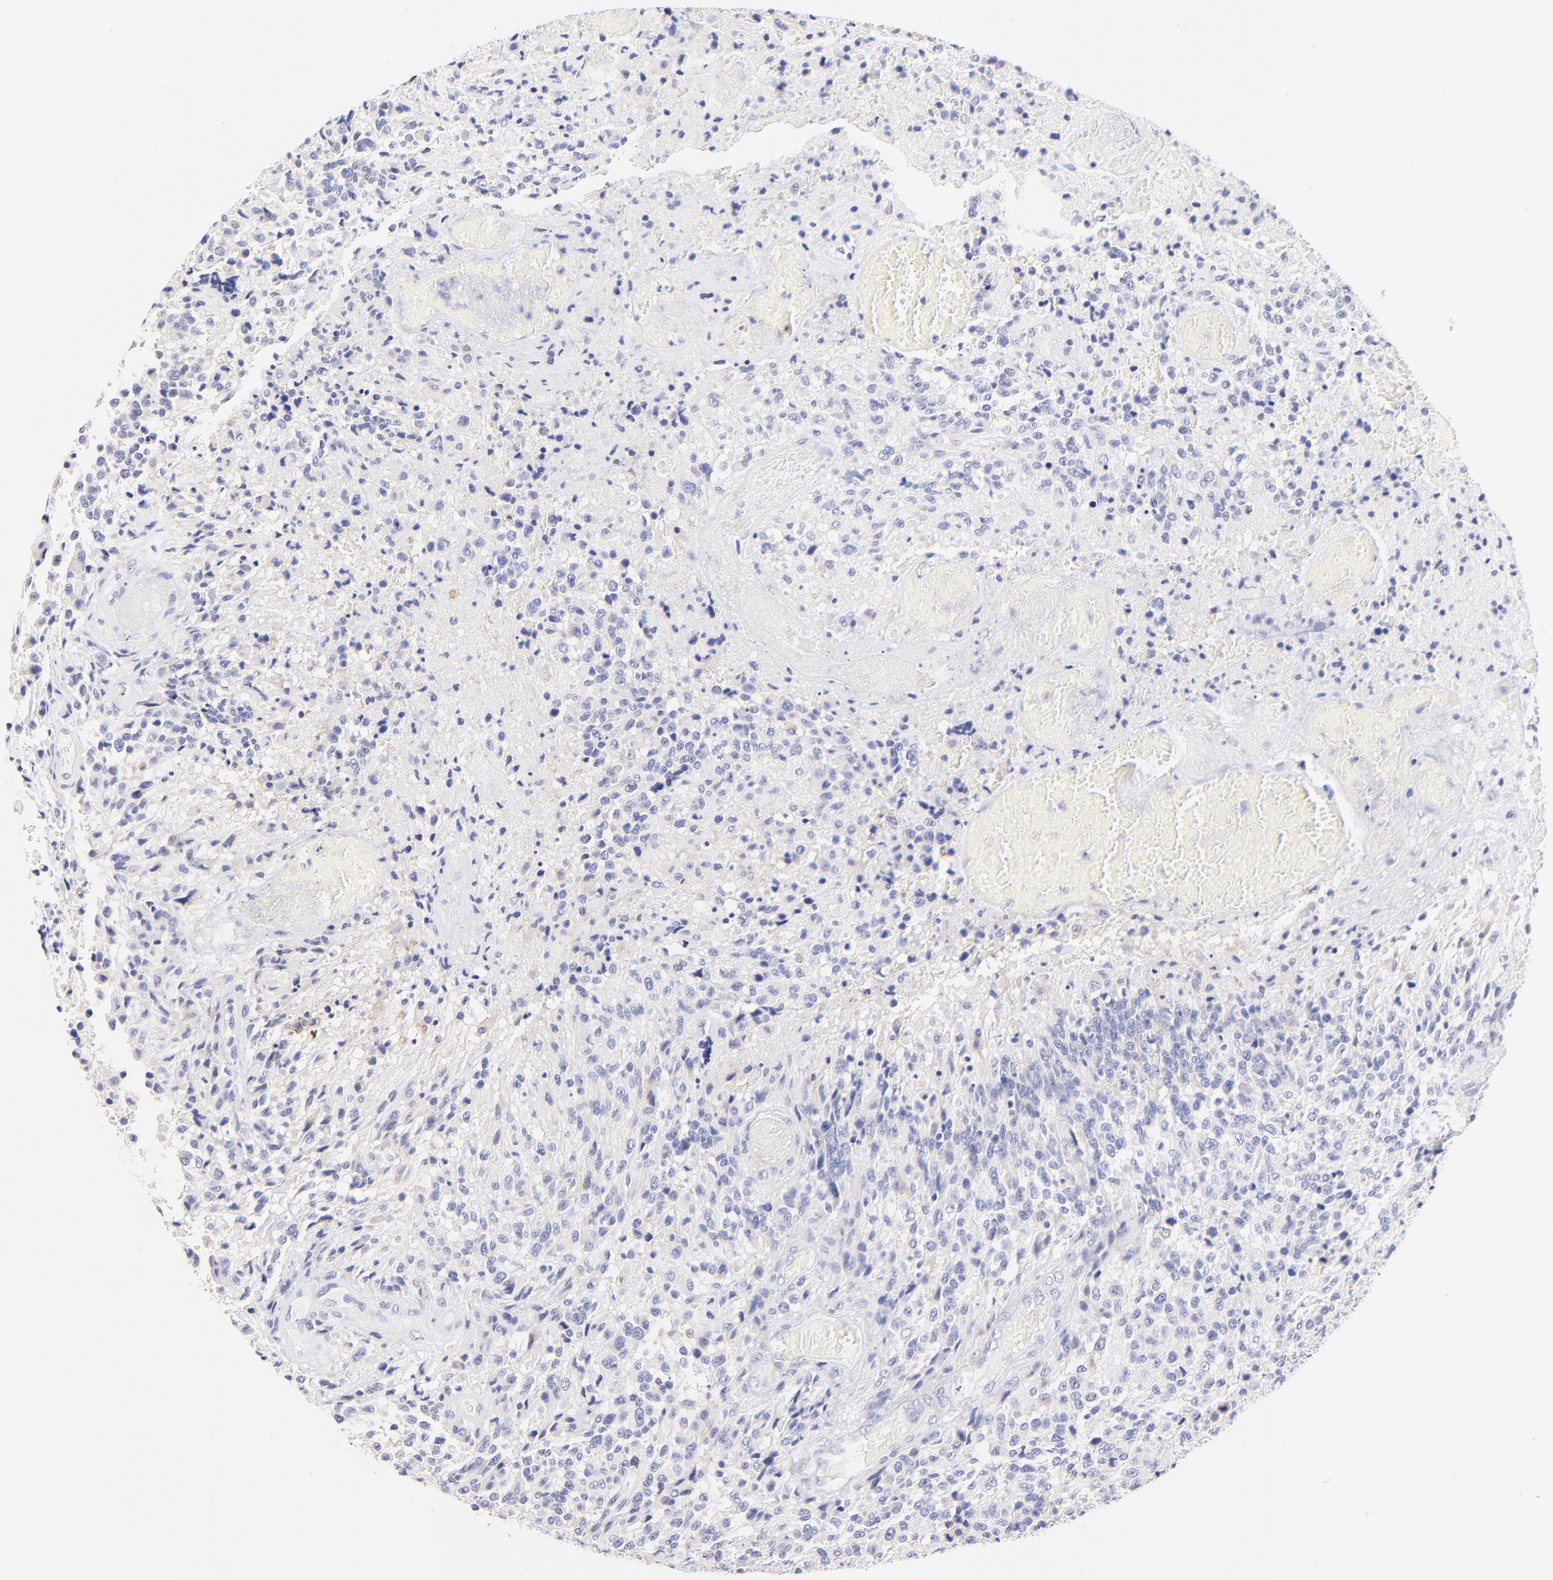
{"staining": {"intensity": "negative", "quantity": "none", "location": "none"}, "tissue": "glioma", "cell_type": "Tumor cells", "image_type": "cancer", "snomed": [{"axis": "morphology", "description": "Glioma, malignant, High grade"}, {"axis": "topography", "description": "Brain"}], "caption": "Photomicrograph shows no significant protein staining in tumor cells of high-grade glioma (malignant).", "gene": "RAB3A", "patient": {"sex": "male", "age": 36}}